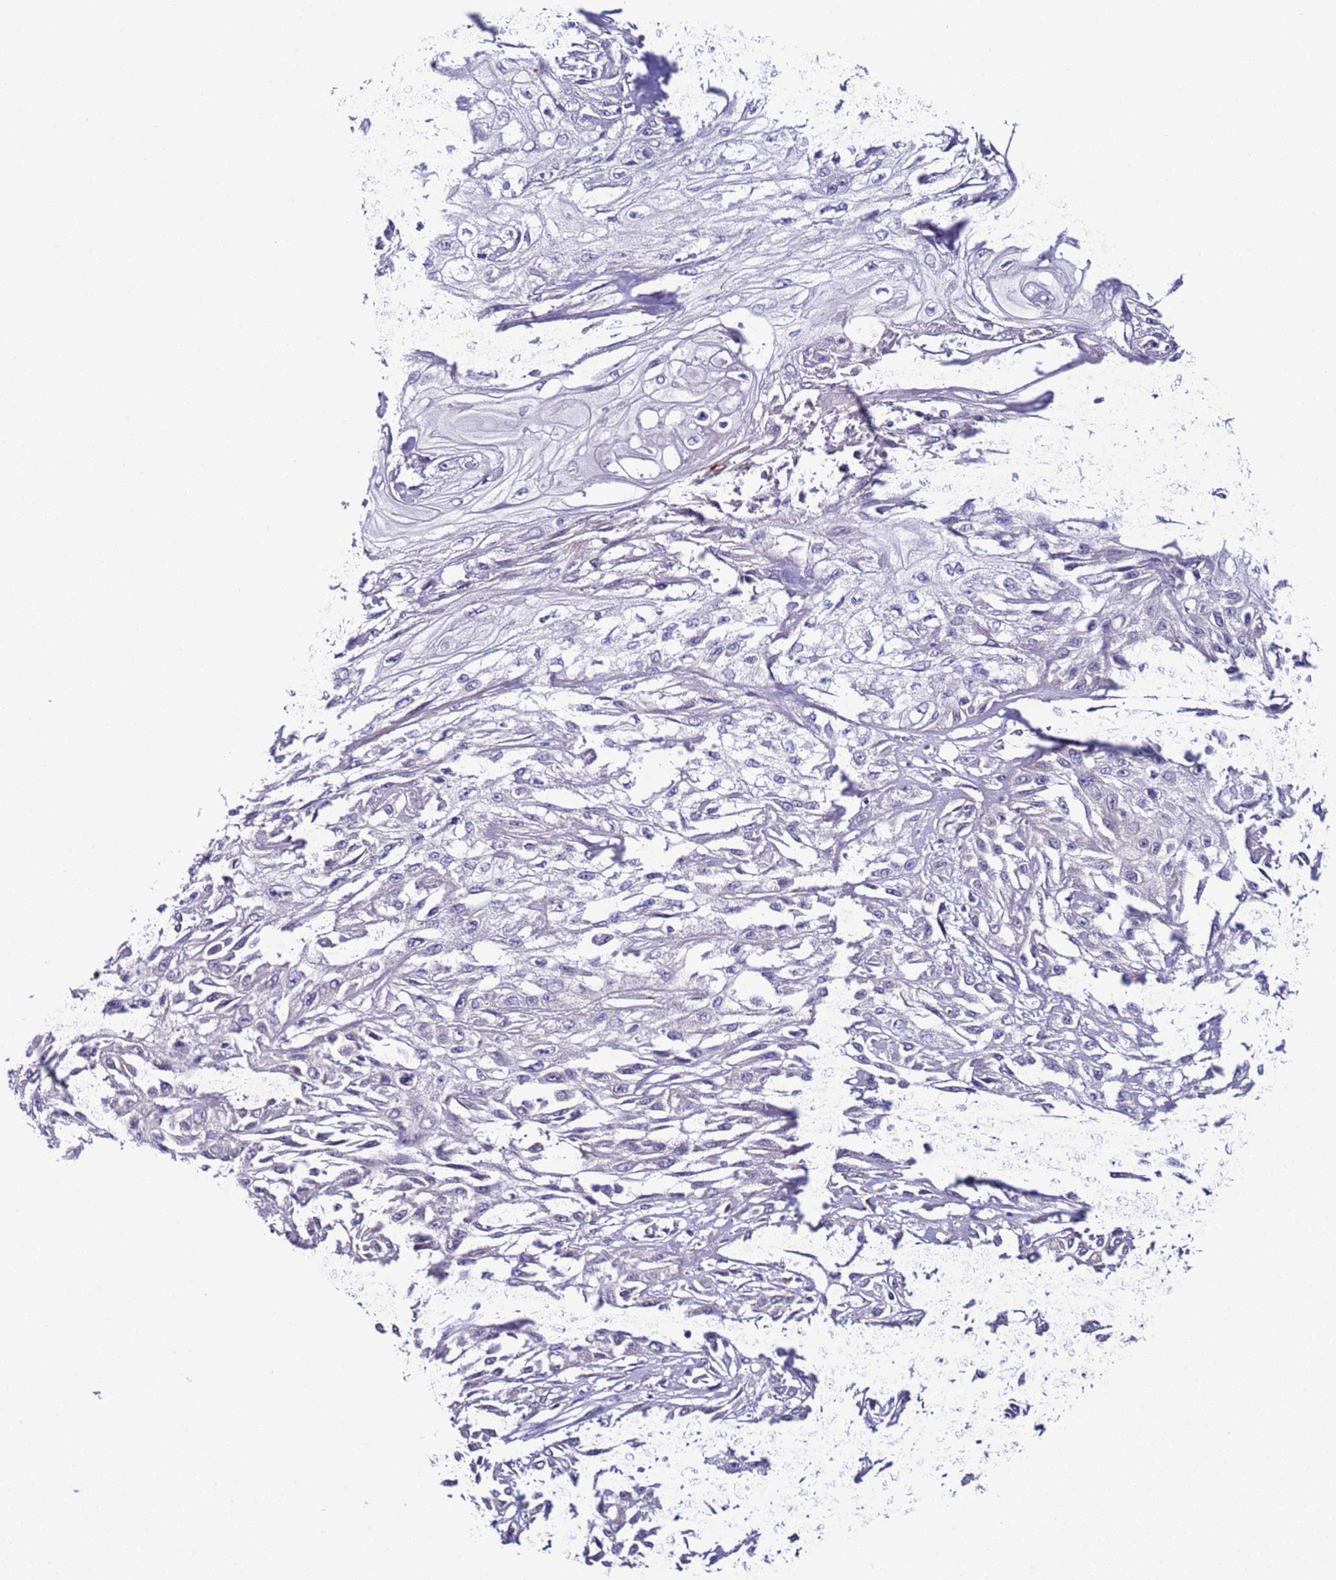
{"staining": {"intensity": "negative", "quantity": "none", "location": "none"}, "tissue": "skin cancer", "cell_type": "Tumor cells", "image_type": "cancer", "snomed": [{"axis": "morphology", "description": "Squamous cell carcinoma, NOS"}, {"axis": "morphology", "description": "Squamous cell carcinoma, metastatic, NOS"}, {"axis": "topography", "description": "Skin"}, {"axis": "topography", "description": "Lymph node"}], "caption": "DAB (3,3'-diaminobenzidine) immunohistochemical staining of skin cancer (squamous cell carcinoma) exhibits no significant staining in tumor cells.", "gene": "GPN3", "patient": {"sex": "male", "age": 75}}